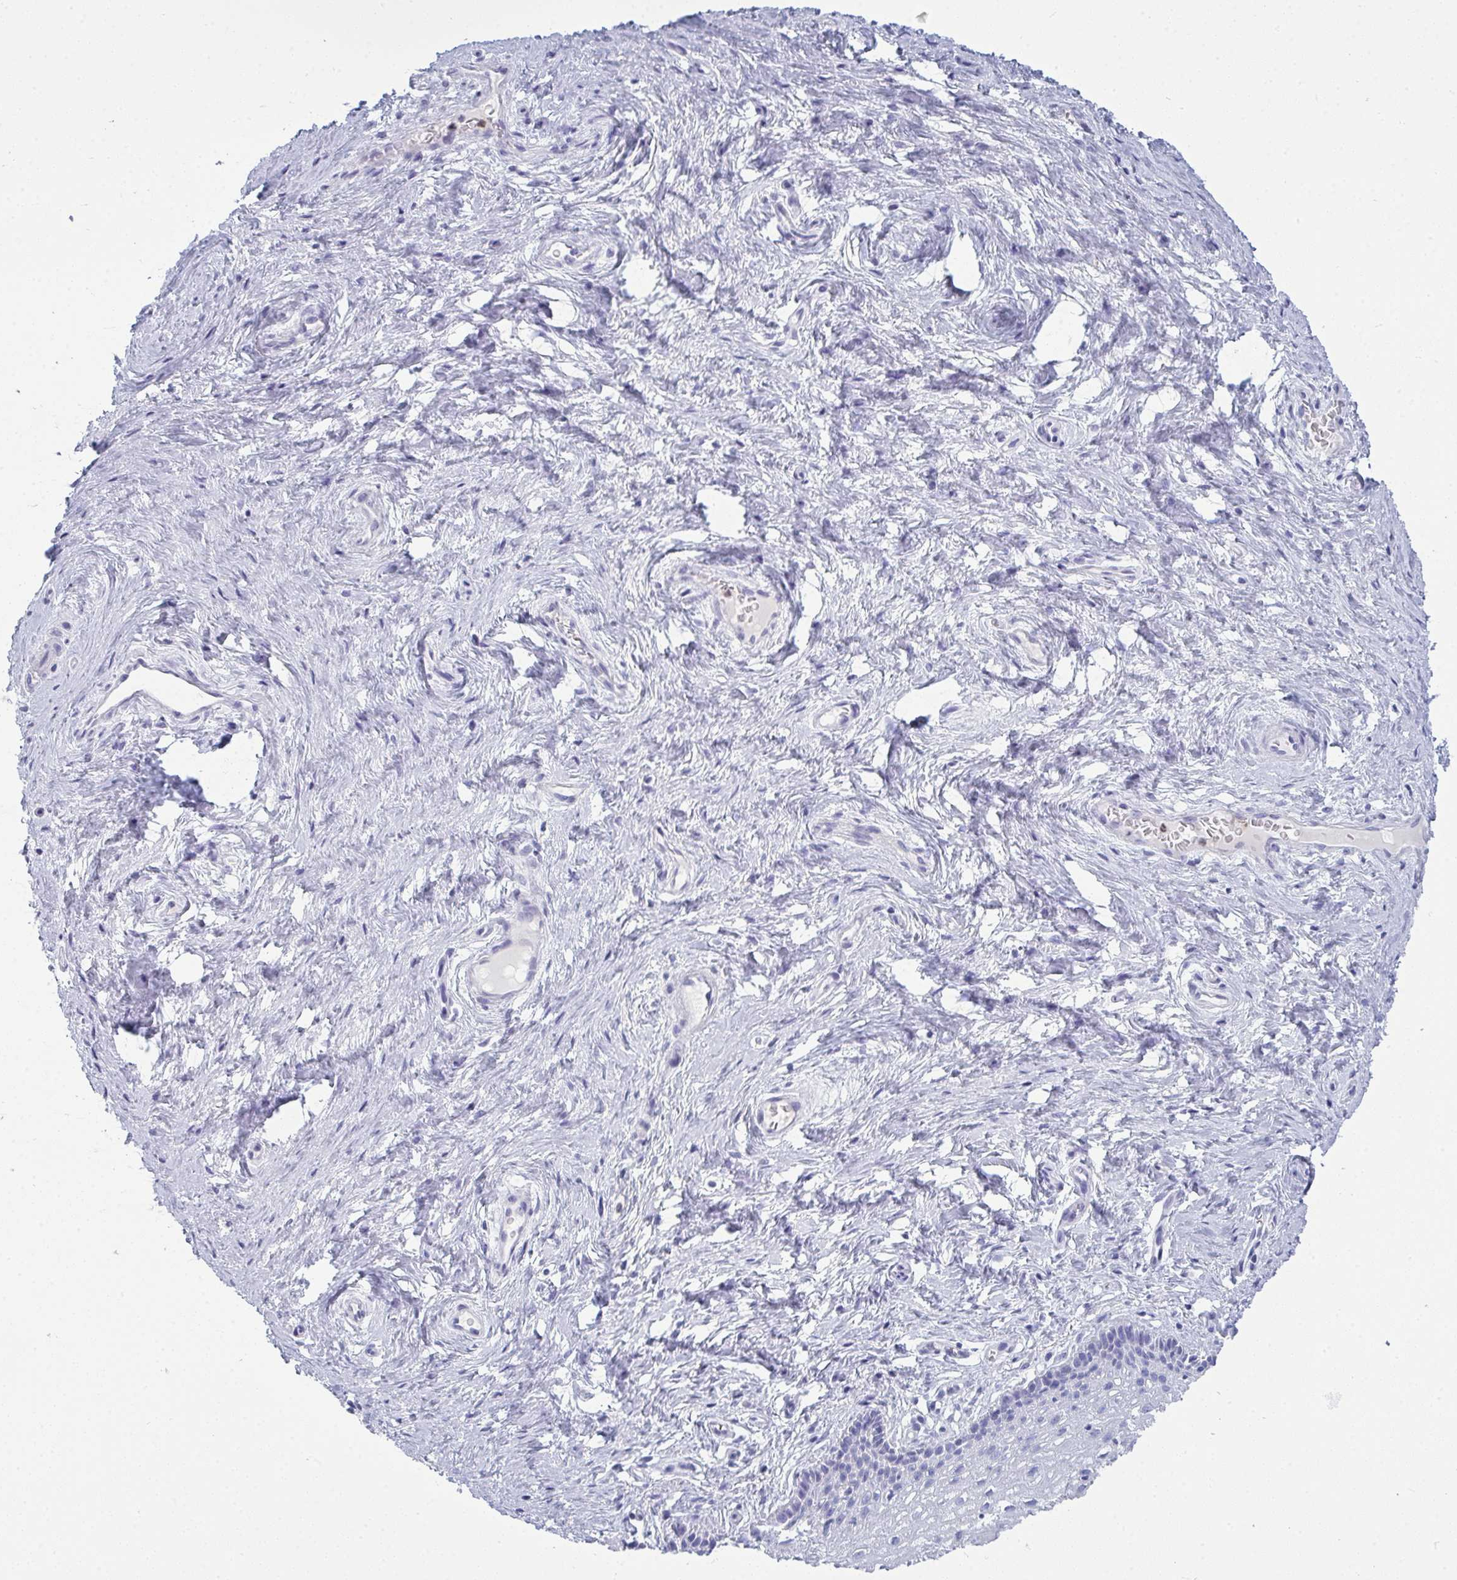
{"staining": {"intensity": "negative", "quantity": "none", "location": "none"}, "tissue": "vagina", "cell_type": "Squamous epithelial cells", "image_type": "normal", "snomed": [{"axis": "morphology", "description": "Normal tissue, NOS"}, {"axis": "topography", "description": "Vagina"}], "caption": "IHC histopathology image of normal vagina: vagina stained with DAB exhibits no significant protein expression in squamous epithelial cells.", "gene": "SERPINB10", "patient": {"sex": "female", "age": 45}}